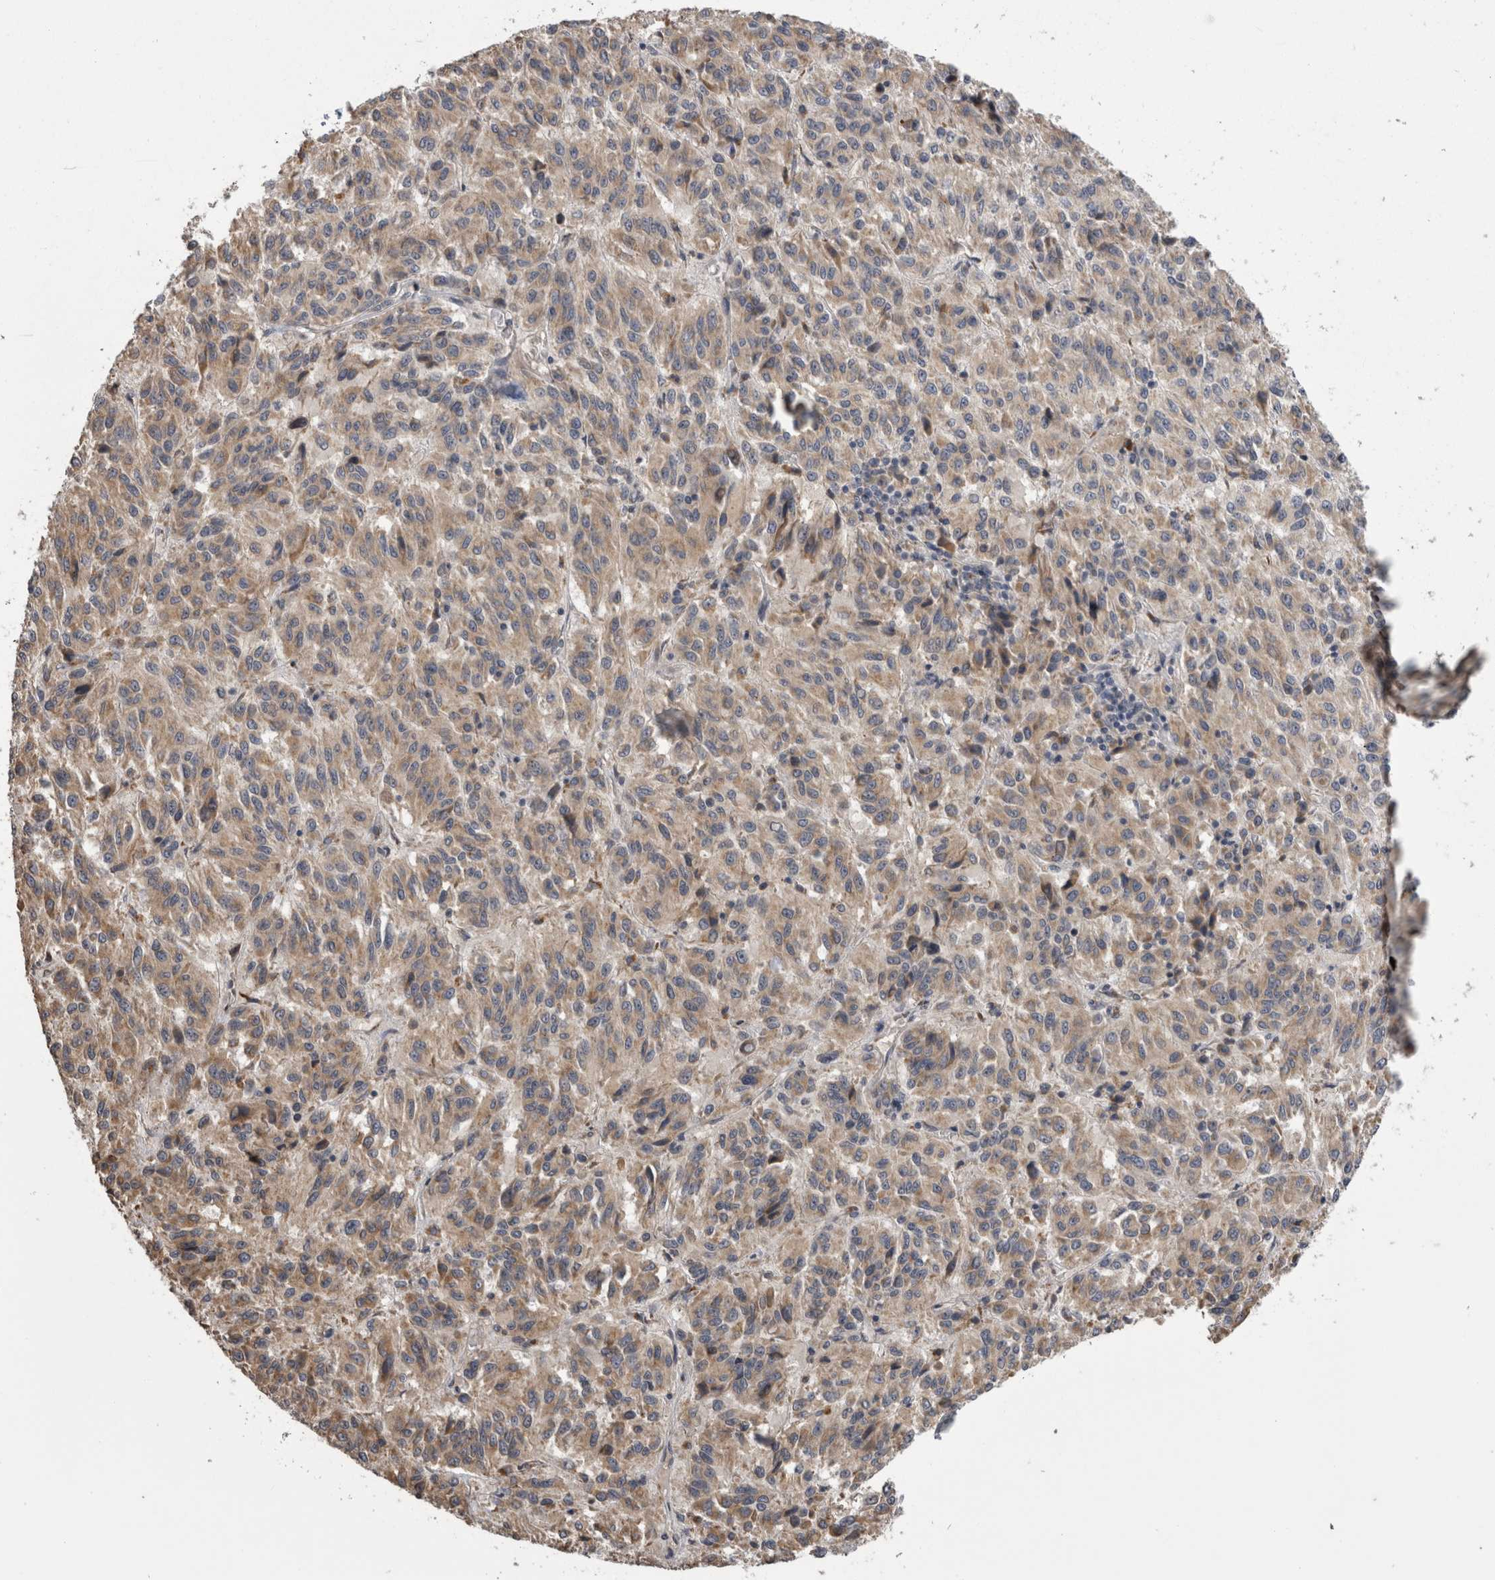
{"staining": {"intensity": "weak", "quantity": ">75%", "location": "cytoplasmic/membranous"}, "tissue": "melanoma", "cell_type": "Tumor cells", "image_type": "cancer", "snomed": [{"axis": "morphology", "description": "Malignant melanoma, Metastatic site"}, {"axis": "topography", "description": "Lung"}], "caption": "Immunohistochemistry (IHC) of human melanoma reveals low levels of weak cytoplasmic/membranous expression in about >75% of tumor cells. (DAB IHC, brown staining for protein, blue staining for nuclei).", "gene": "ANXA13", "patient": {"sex": "male", "age": 64}}